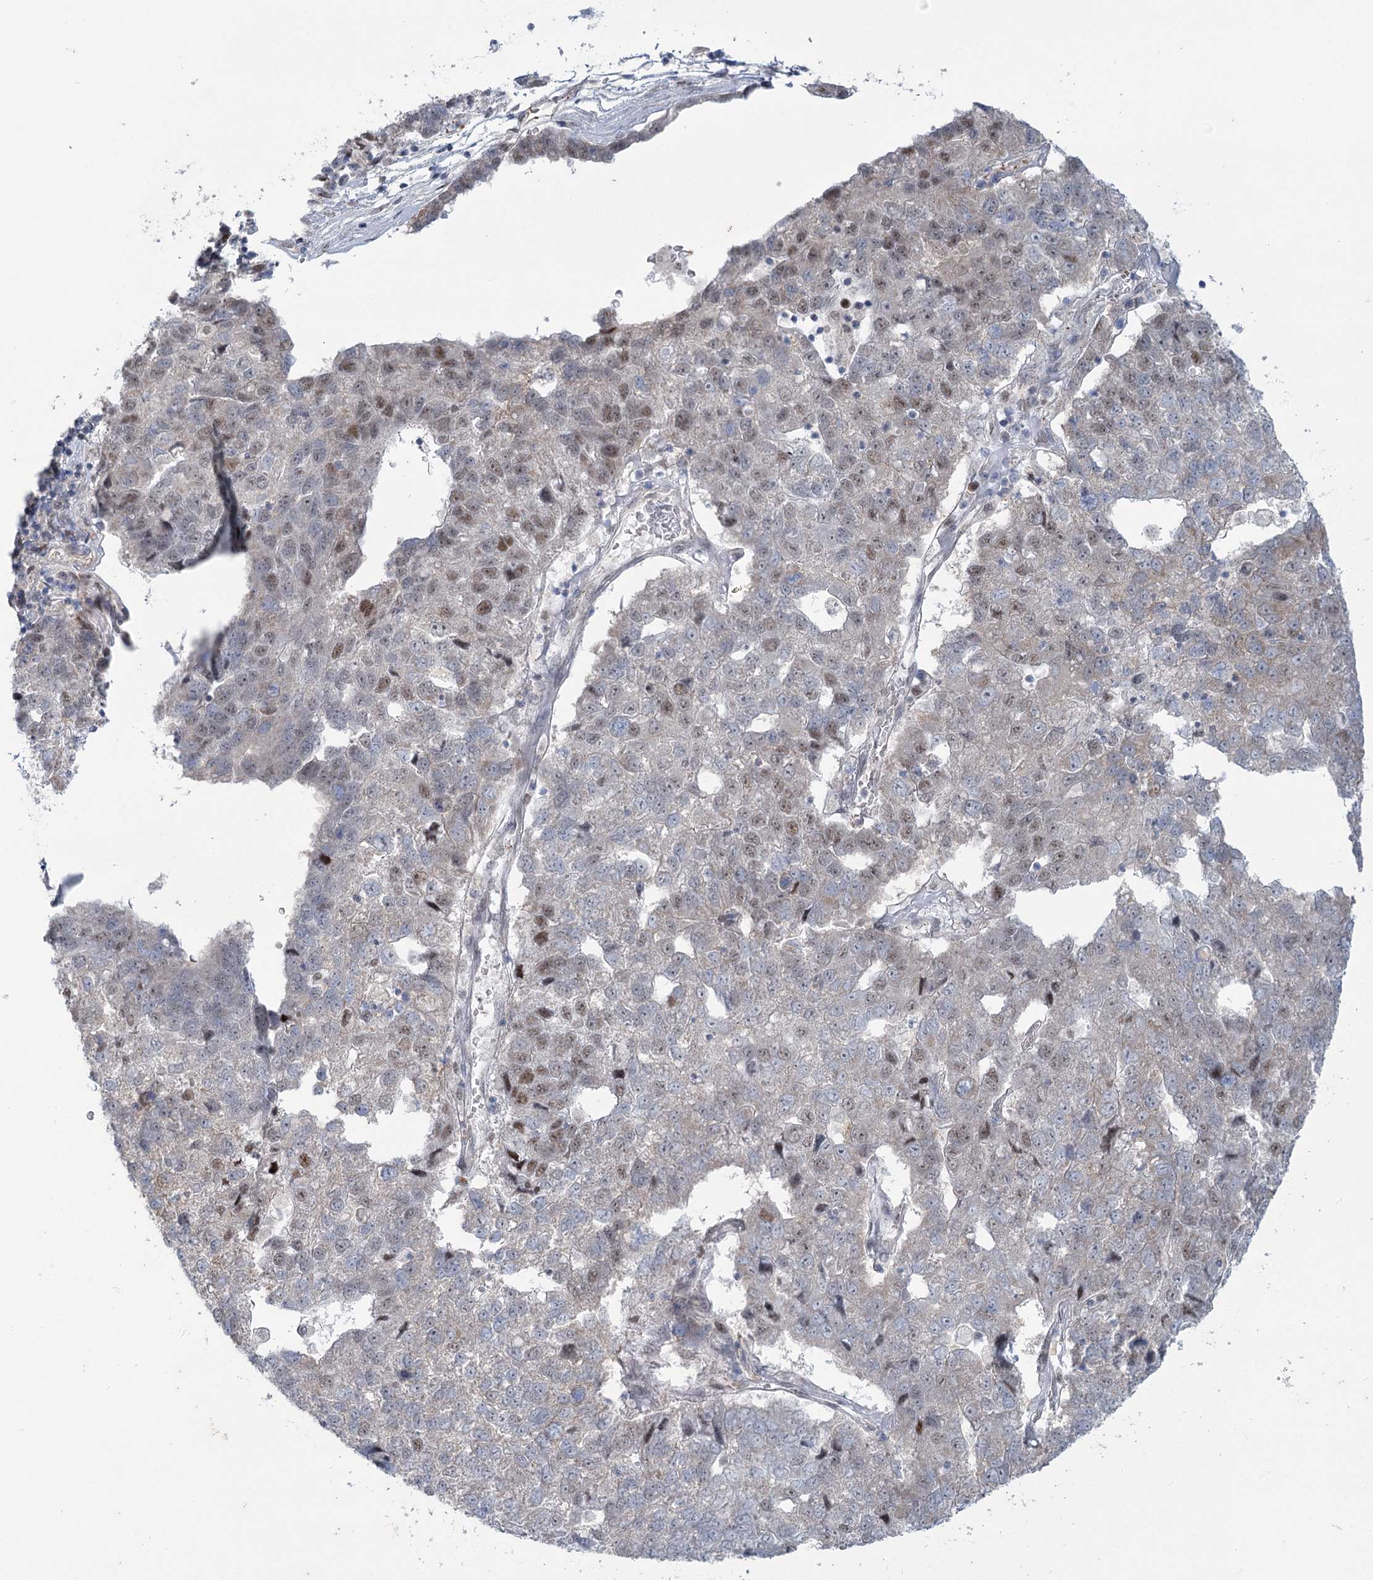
{"staining": {"intensity": "moderate", "quantity": "<25%", "location": "nuclear"}, "tissue": "pancreatic cancer", "cell_type": "Tumor cells", "image_type": "cancer", "snomed": [{"axis": "morphology", "description": "Adenocarcinoma, NOS"}, {"axis": "topography", "description": "Pancreas"}], "caption": "There is low levels of moderate nuclear positivity in tumor cells of pancreatic cancer (adenocarcinoma), as demonstrated by immunohistochemical staining (brown color).", "gene": "MTG1", "patient": {"sex": "female", "age": 61}}